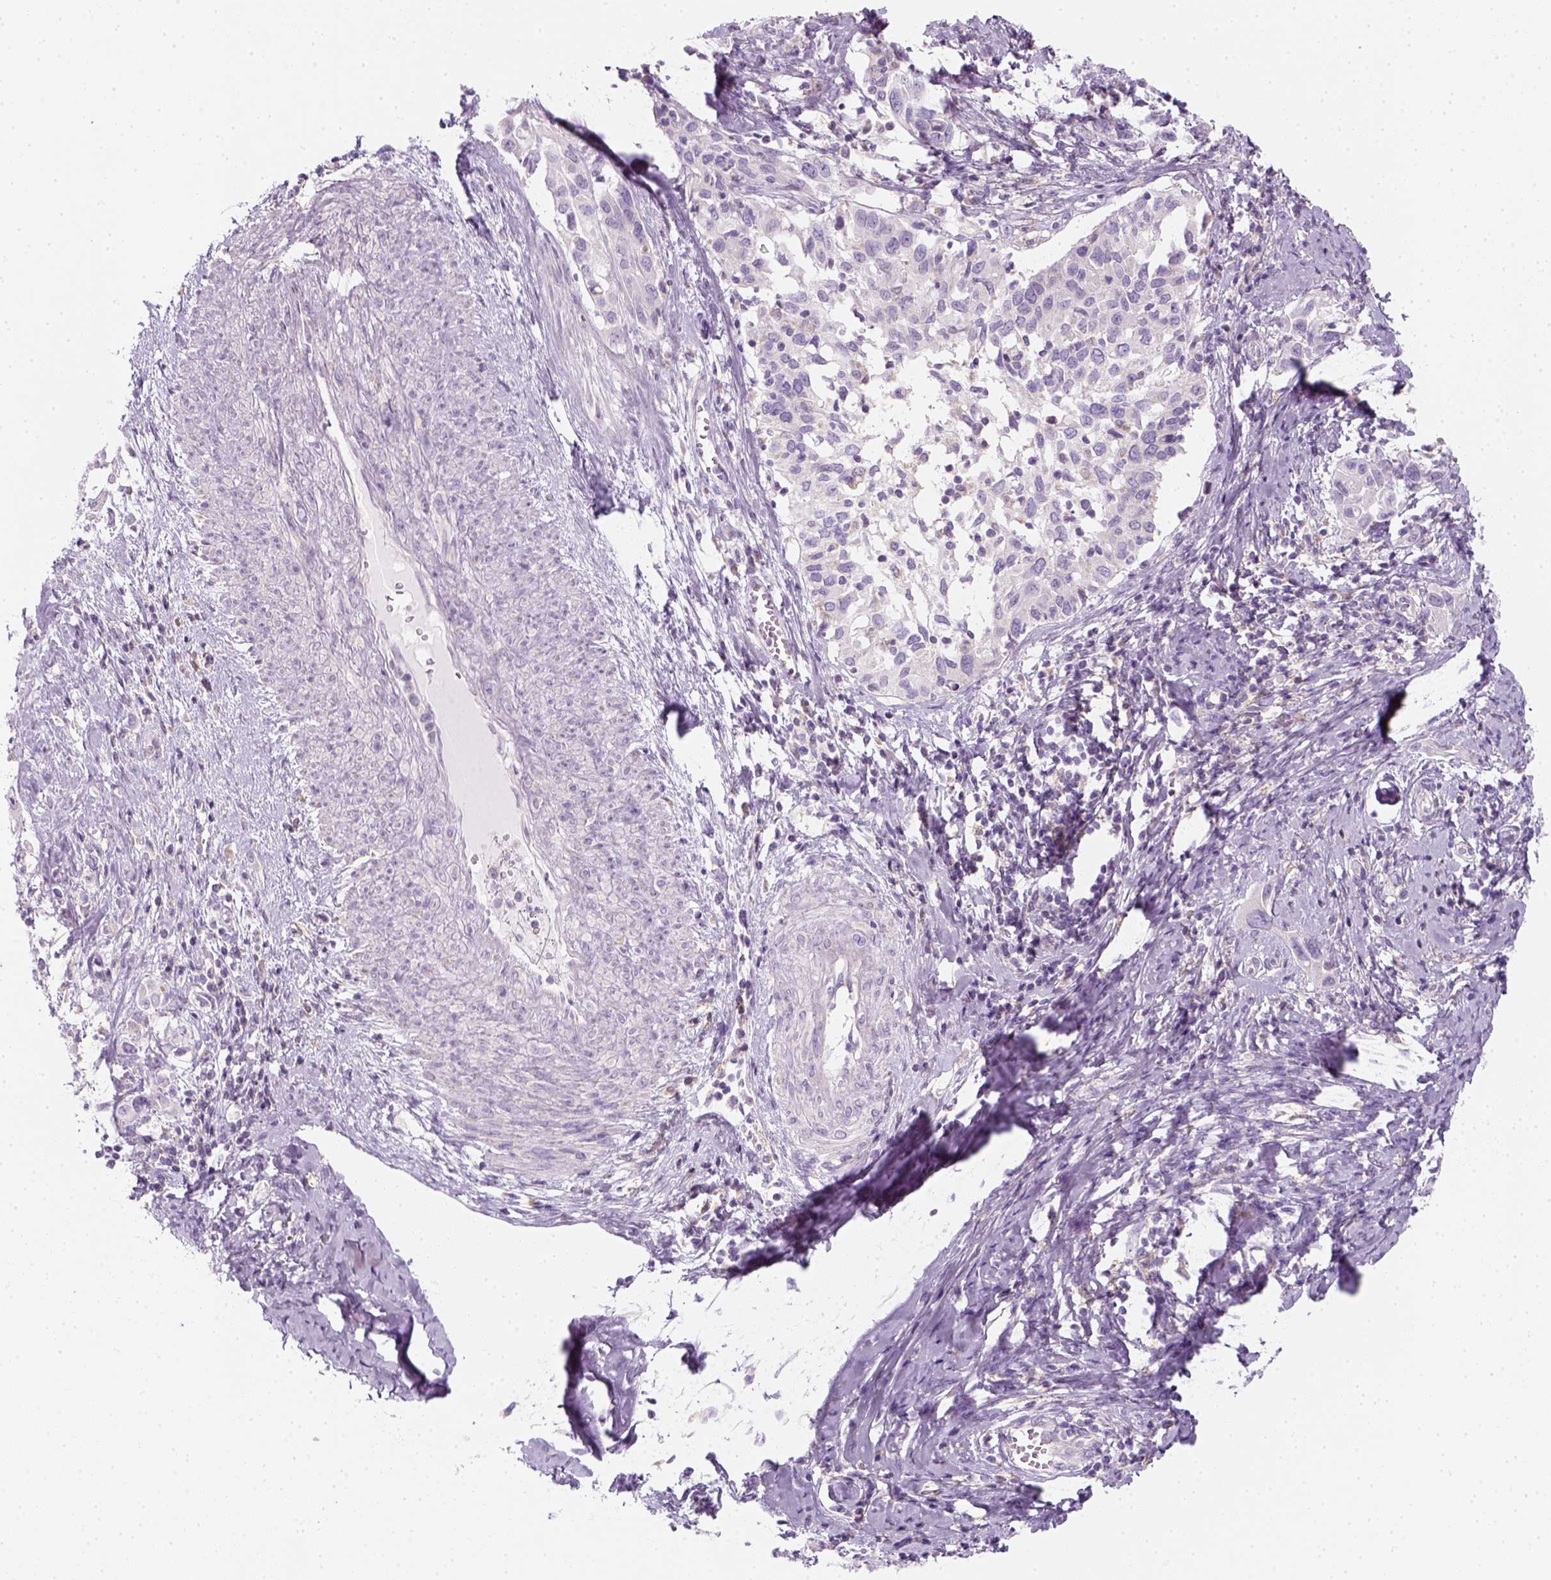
{"staining": {"intensity": "negative", "quantity": "none", "location": "none"}, "tissue": "cervical cancer", "cell_type": "Tumor cells", "image_type": "cancer", "snomed": [{"axis": "morphology", "description": "Squamous cell carcinoma, NOS"}, {"axis": "topography", "description": "Cervix"}], "caption": "Tumor cells are negative for brown protein staining in cervical cancer (squamous cell carcinoma).", "gene": "AWAT2", "patient": {"sex": "female", "age": 51}}